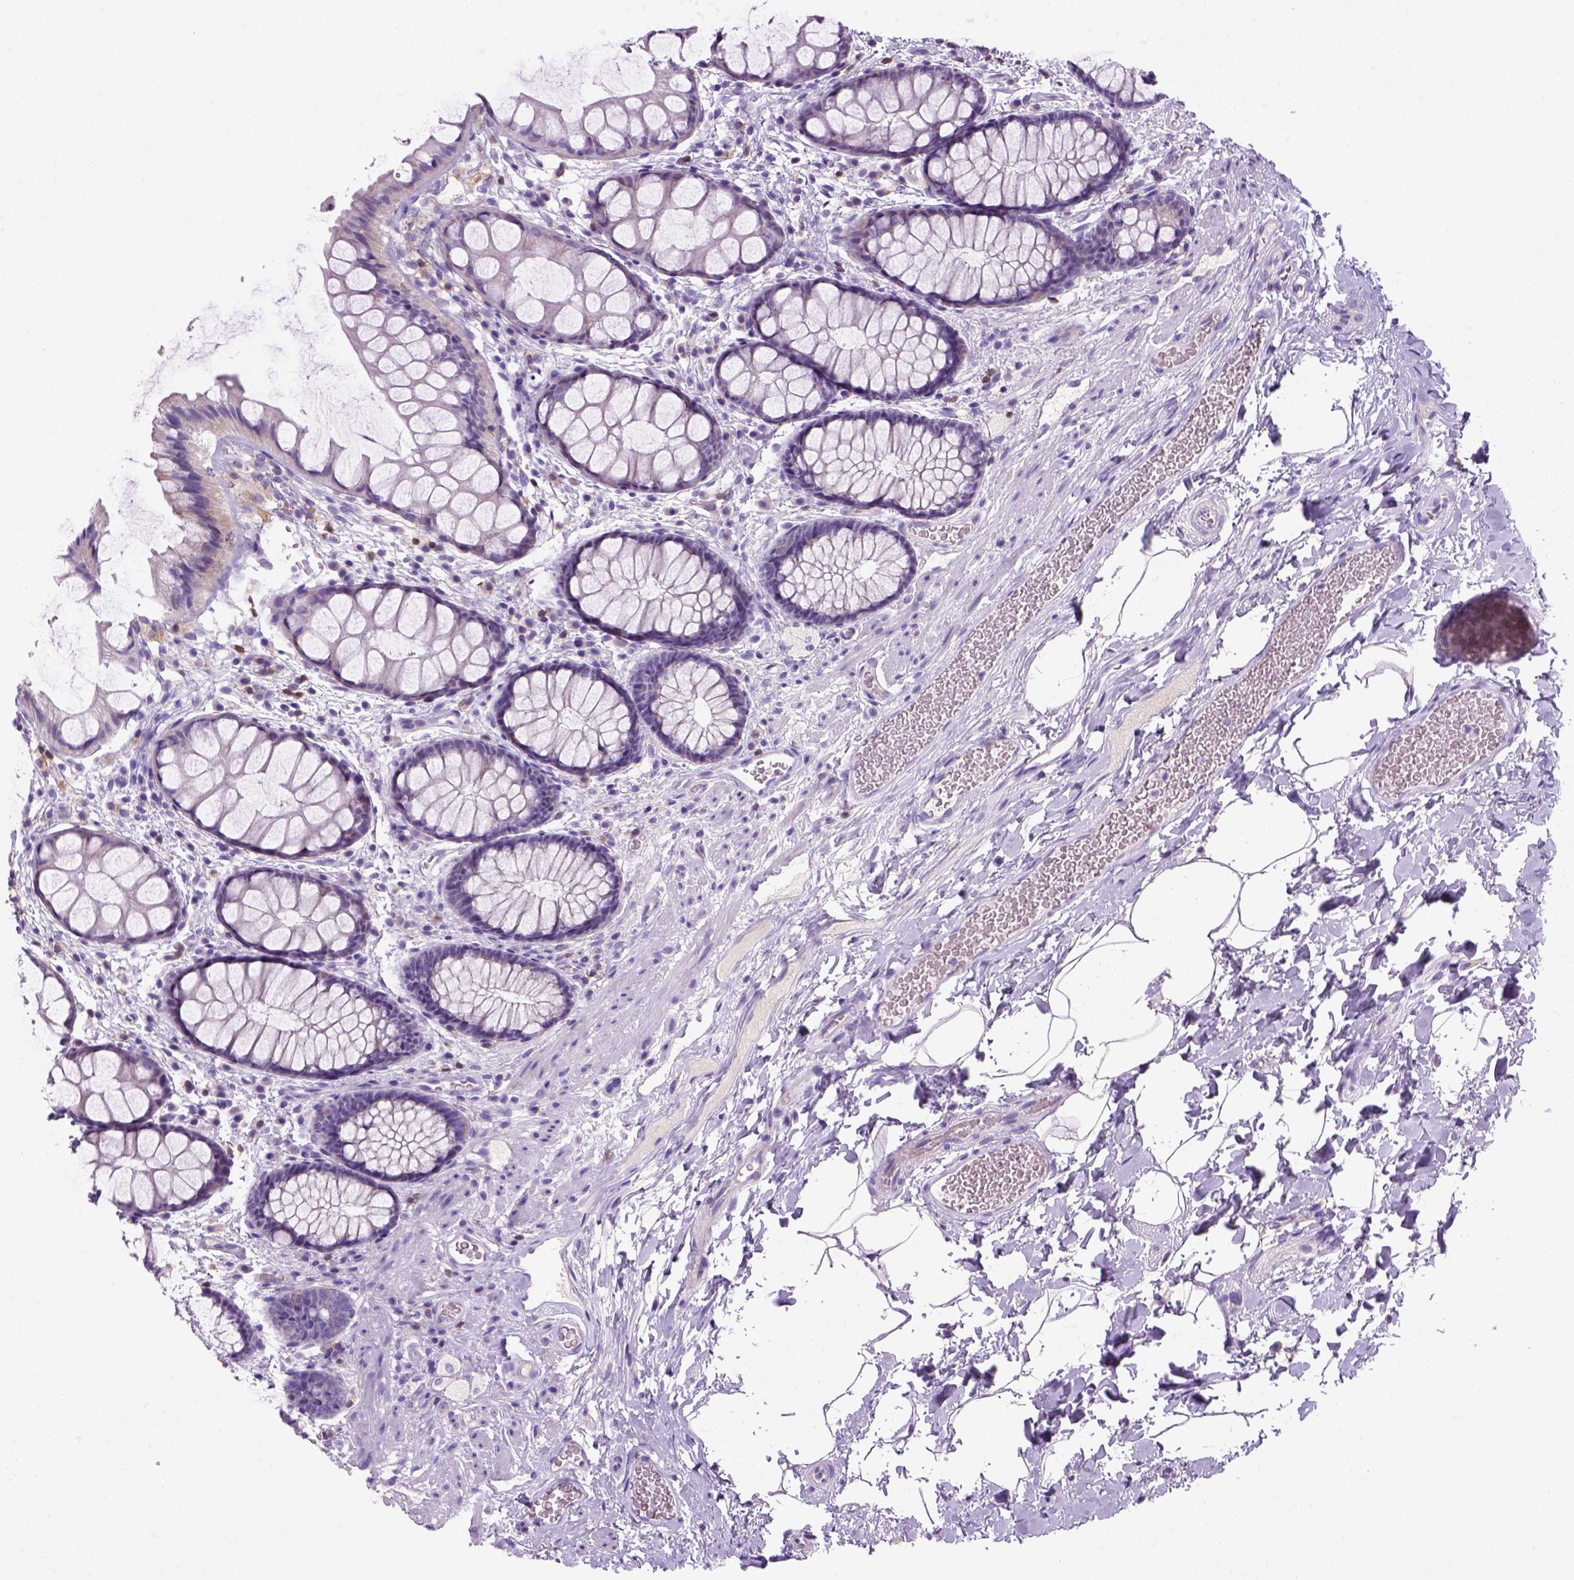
{"staining": {"intensity": "negative", "quantity": "none", "location": "none"}, "tissue": "rectum", "cell_type": "Glandular cells", "image_type": "normal", "snomed": [{"axis": "morphology", "description": "Normal tissue, NOS"}, {"axis": "topography", "description": "Rectum"}], "caption": "High magnification brightfield microscopy of normal rectum stained with DAB (brown) and counterstained with hematoxylin (blue): glandular cells show no significant staining.", "gene": "CD3E", "patient": {"sex": "female", "age": 62}}